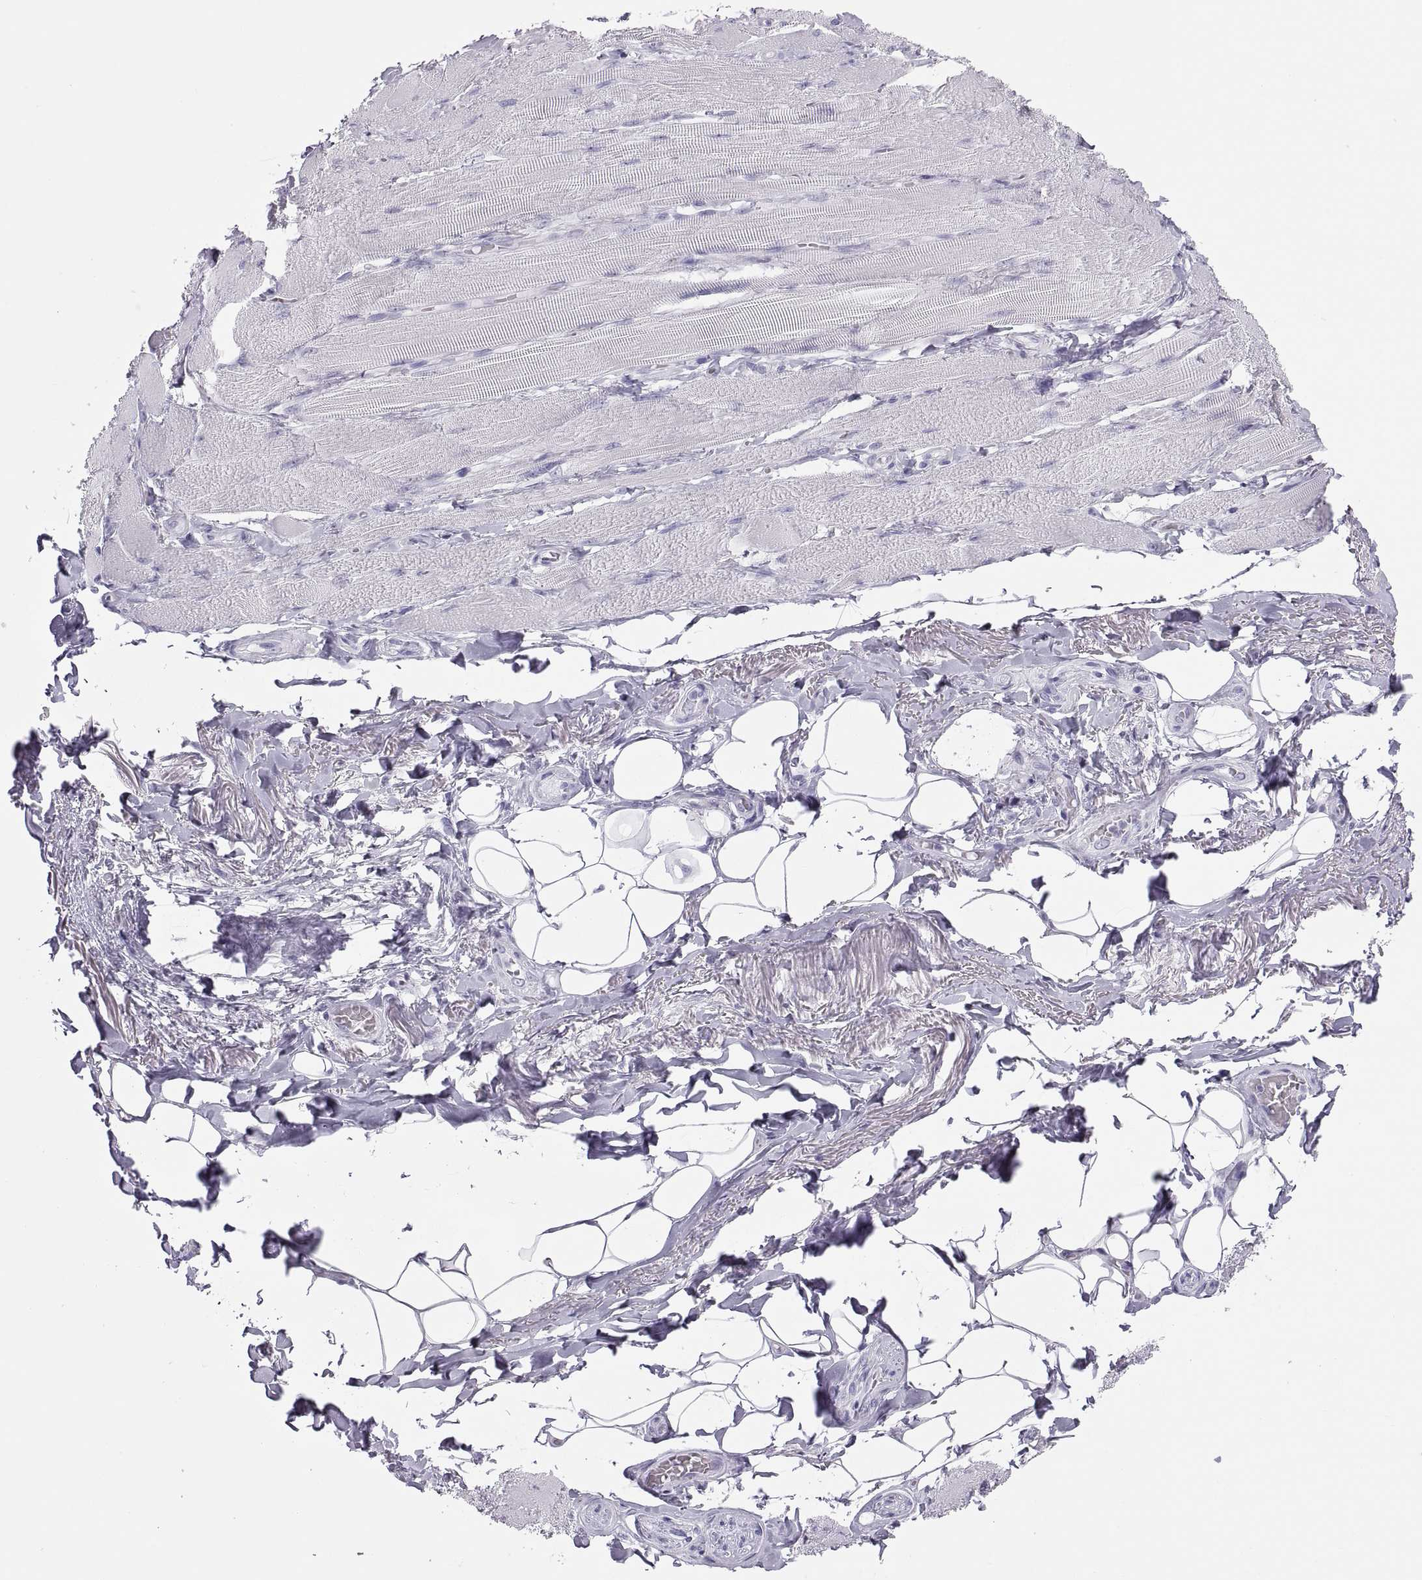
{"staining": {"intensity": "negative", "quantity": "none", "location": "none"}, "tissue": "skeletal muscle", "cell_type": "Myocytes", "image_type": "normal", "snomed": [{"axis": "morphology", "description": "Normal tissue, NOS"}, {"axis": "topography", "description": "Skeletal muscle"}, {"axis": "topography", "description": "Anal"}, {"axis": "topography", "description": "Peripheral nerve tissue"}], "caption": "An immunohistochemistry (IHC) image of benign skeletal muscle is shown. There is no staining in myocytes of skeletal muscle.", "gene": "SEMG1", "patient": {"sex": "male", "age": 53}}